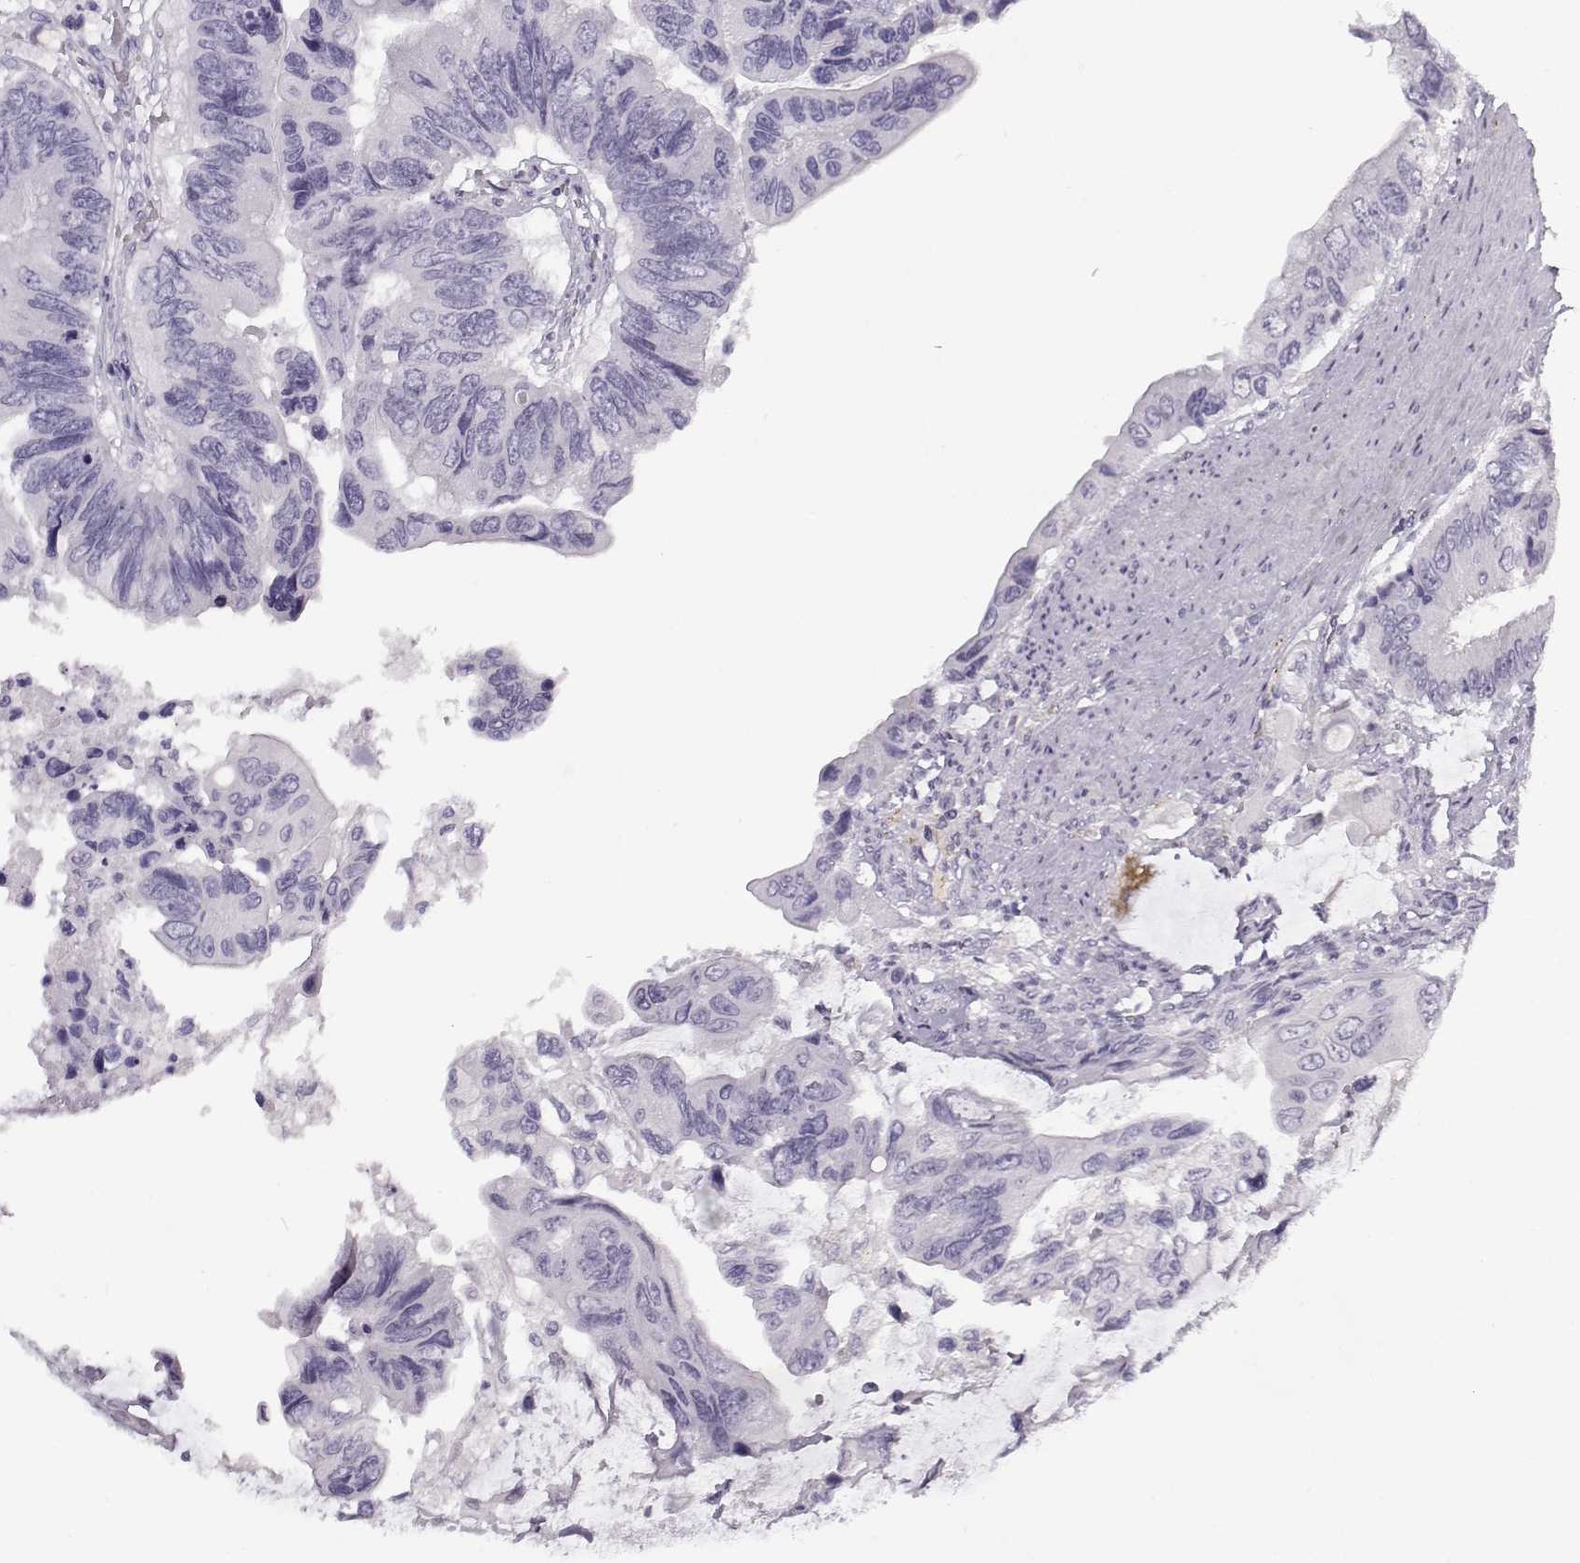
{"staining": {"intensity": "negative", "quantity": "none", "location": "none"}, "tissue": "colorectal cancer", "cell_type": "Tumor cells", "image_type": "cancer", "snomed": [{"axis": "morphology", "description": "Adenocarcinoma, NOS"}, {"axis": "topography", "description": "Rectum"}], "caption": "This is an immunohistochemistry (IHC) histopathology image of human colorectal cancer (adenocarcinoma). There is no positivity in tumor cells.", "gene": "SNCA", "patient": {"sex": "male", "age": 63}}